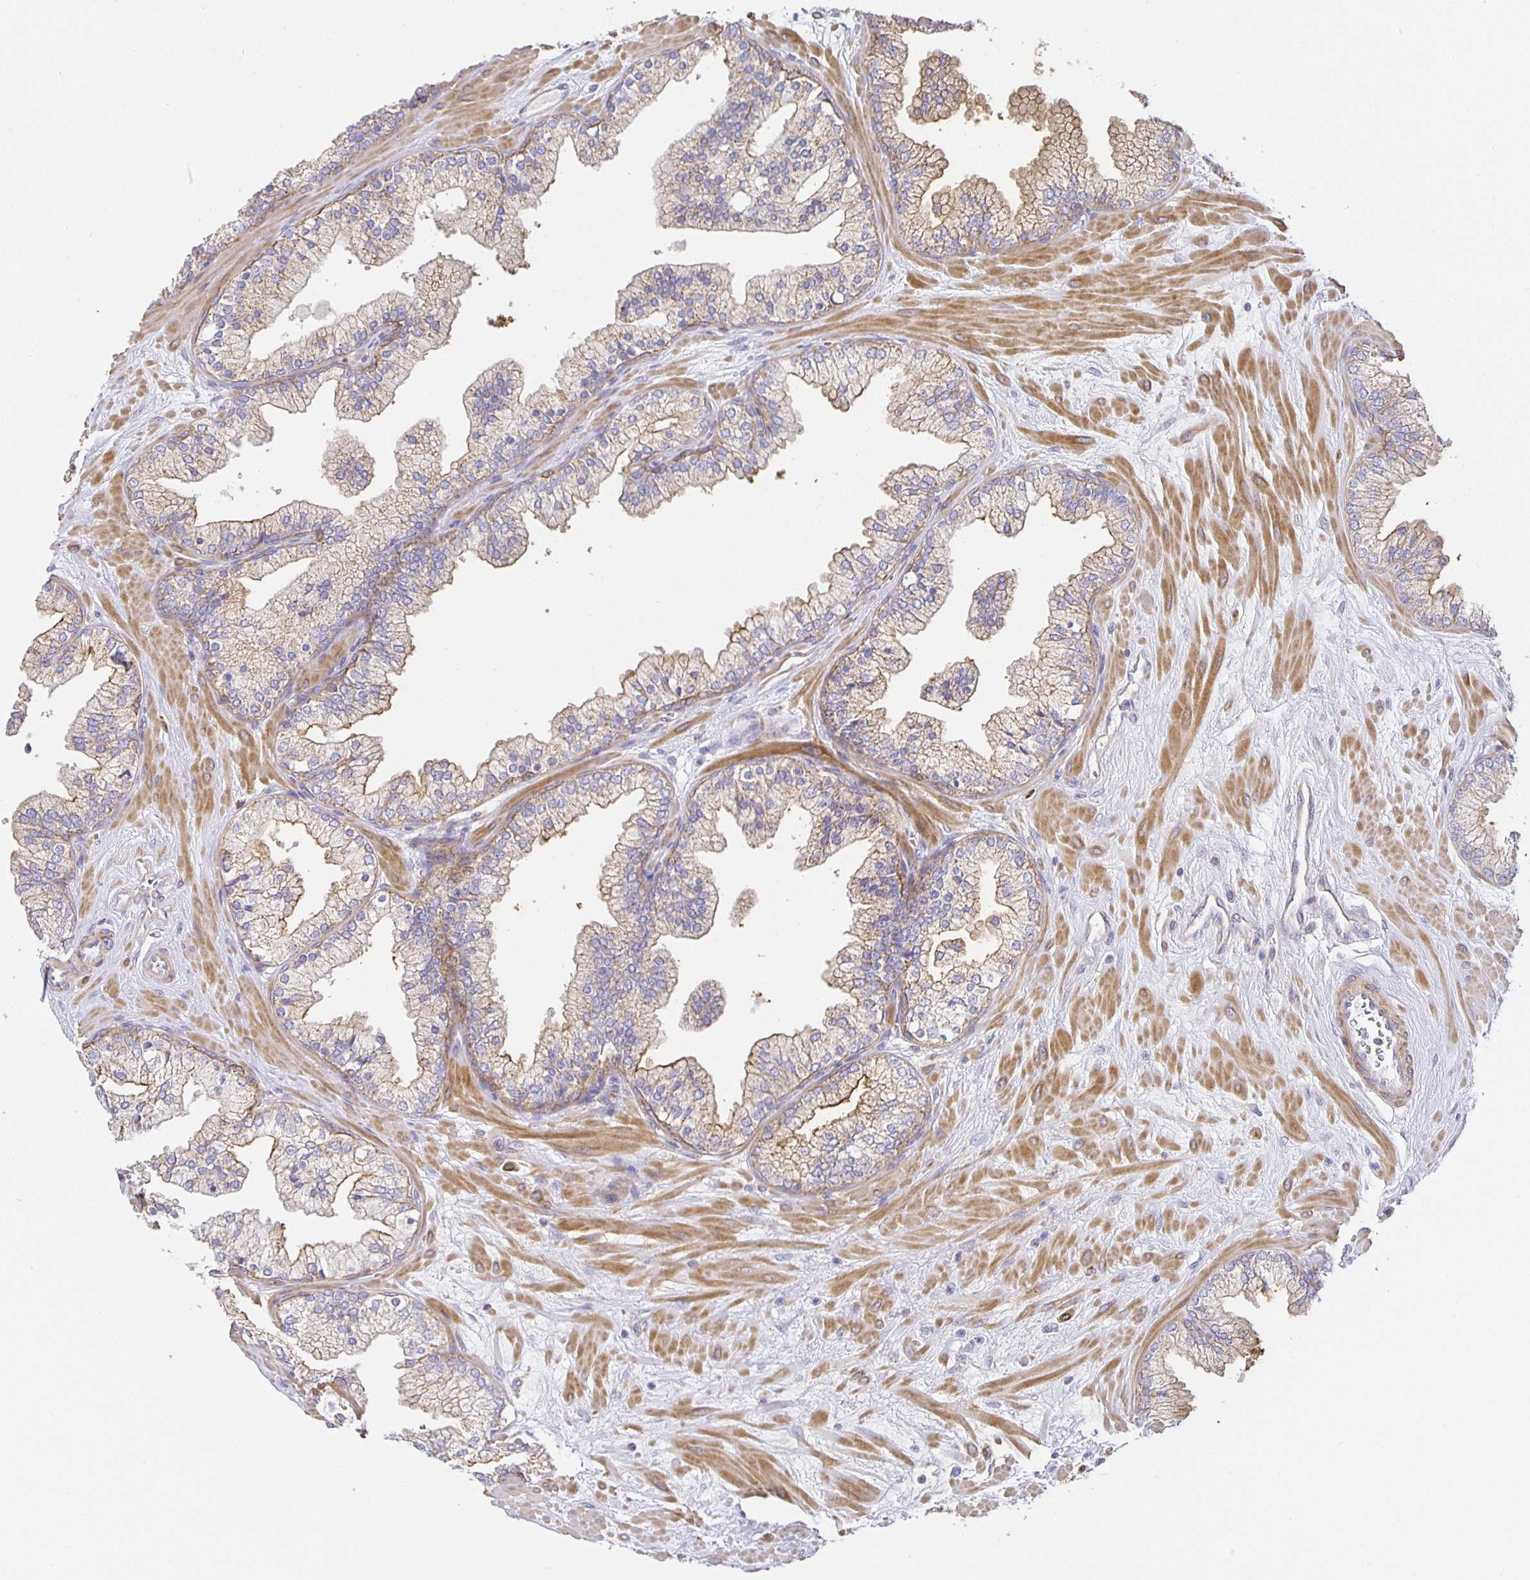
{"staining": {"intensity": "moderate", "quantity": "25%-75%", "location": "cytoplasmic/membranous"}, "tissue": "prostate", "cell_type": "Glandular cells", "image_type": "normal", "snomed": [{"axis": "morphology", "description": "Normal tissue, NOS"}, {"axis": "topography", "description": "Prostate"}, {"axis": "topography", "description": "Peripheral nerve tissue"}], "caption": "About 25%-75% of glandular cells in normal prostate demonstrate moderate cytoplasmic/membranous protein positivity as visualized by brown immunohistochemical staining.", "gene": "FLRT3", "patient": {"sex": "male", "age": 61}}